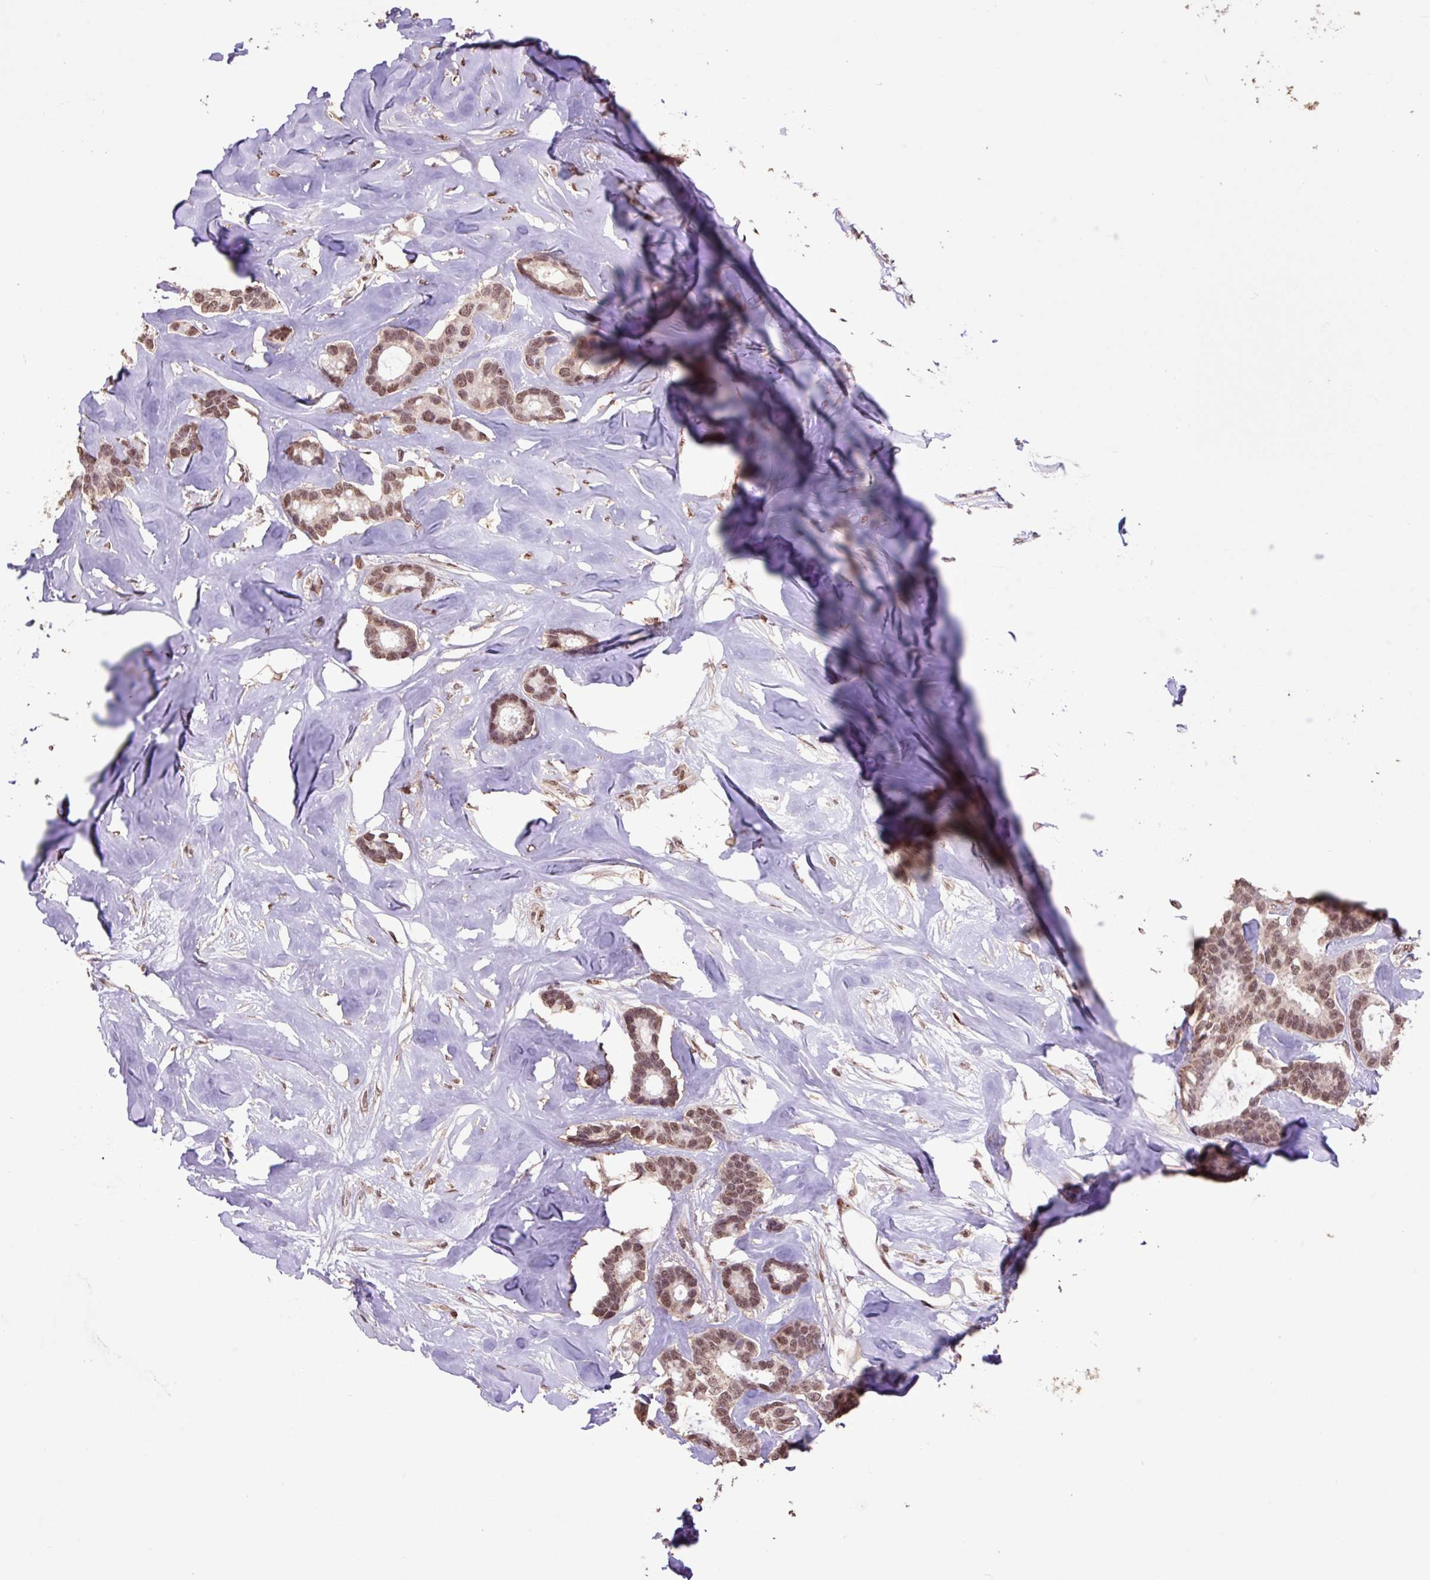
{"staining": {"intensity": "moderate", "quantity": ">75%", "location": "nuclear"}, "tissue": "breast cancer", "cell_type": "Tumor cells", "image_type": "cancer", "snomed": [{"axis": "morphology", "description": "Duct carcinoma"}, {"axis": "topography", "description": "Breast"}], "caption": "The histopathology image reveals staining of breast cancer (invasive ductal carcinoma), revealing moderate nuclear protein positivity (brown color) within tumor cells. Using DAB (3,3'-diaminobenzidine) (brown) and hematoxylin (blue) stains, captured at high magnification using brightfield microscopy.", "gene": "ZNF709", "patient": {"sex": "female", "age": 87}}